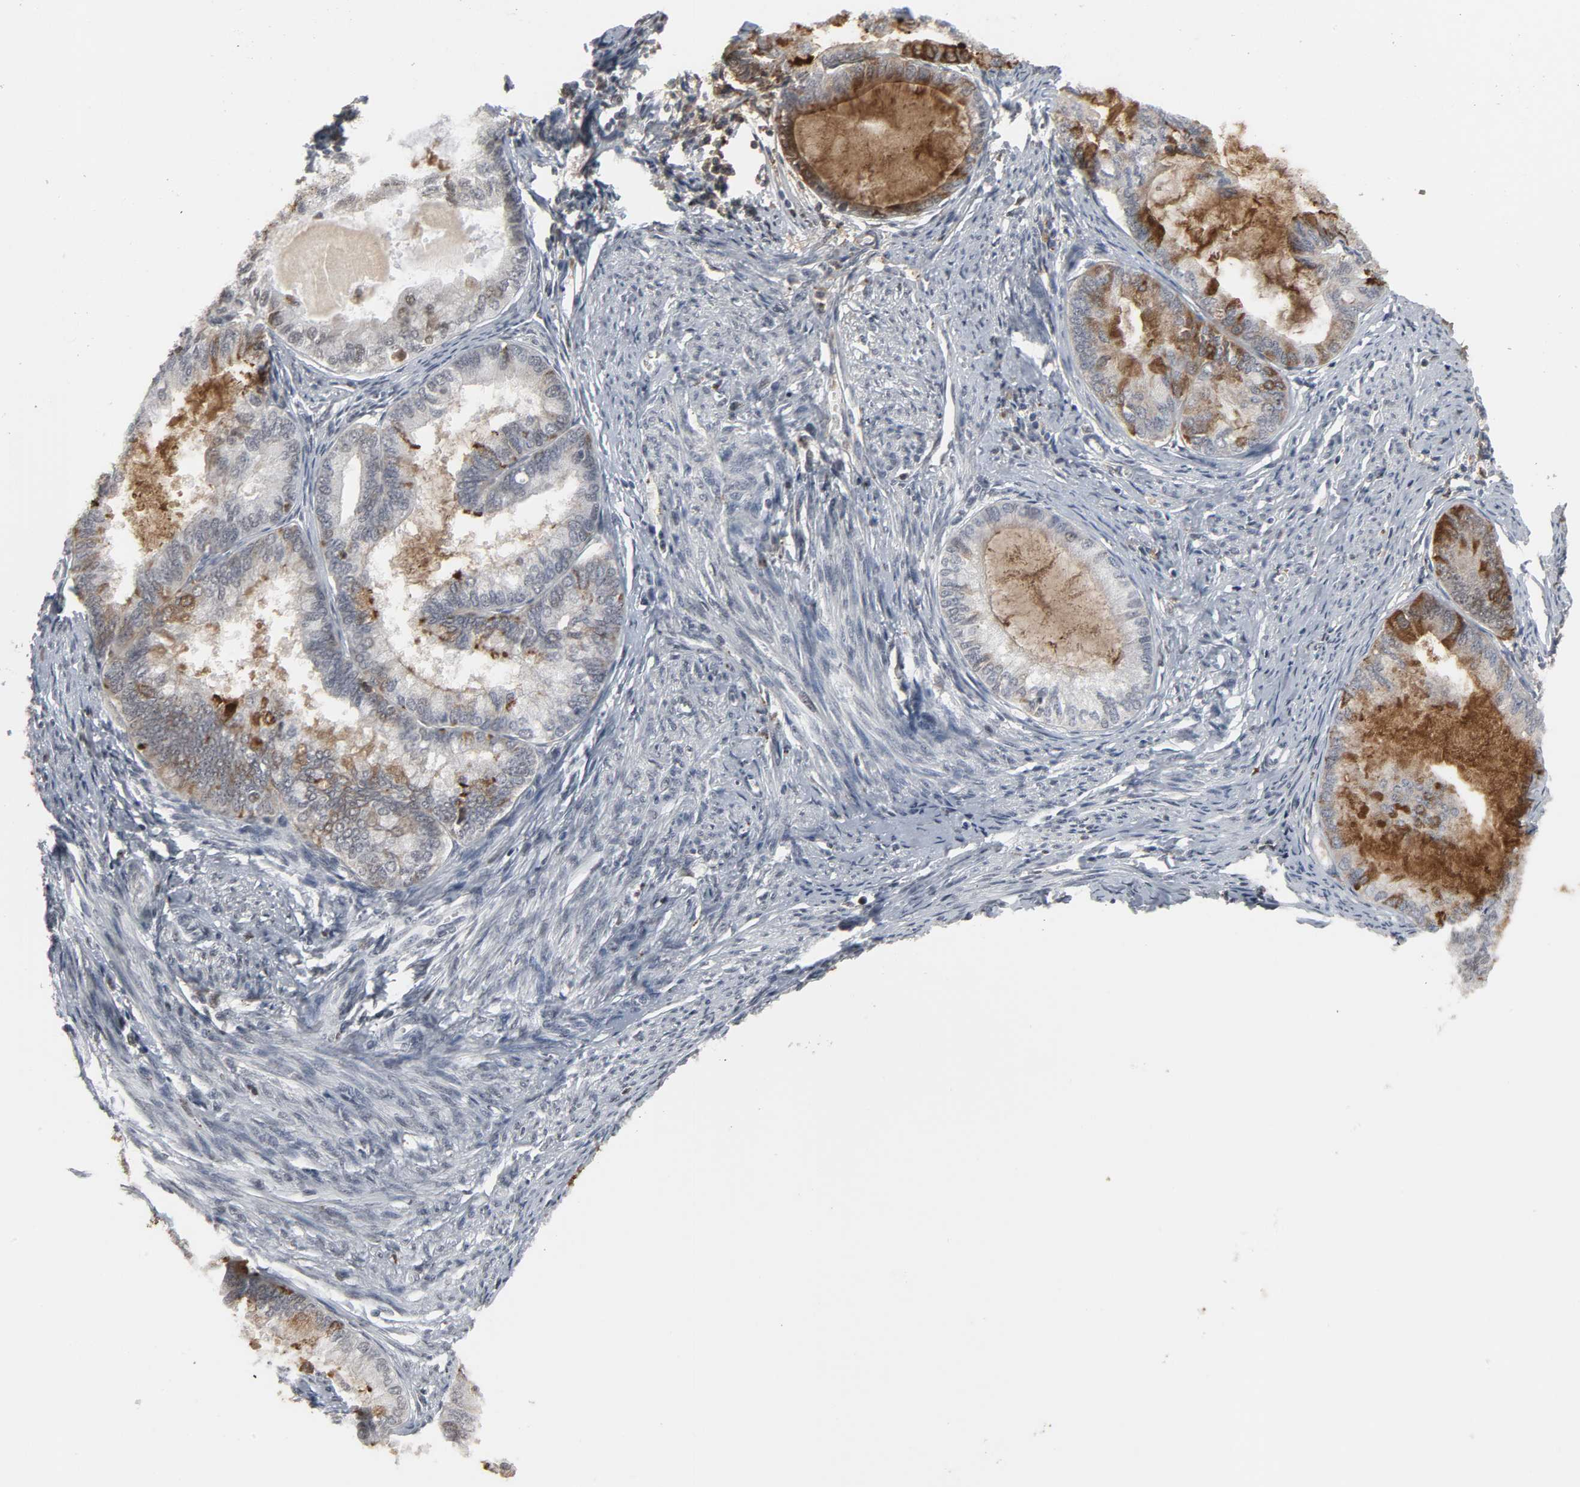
{"staining": {"intensity": "strong", "quantity": "25%-75%", "location": "cytoplasmic/membranous"}, "tissue": "endometrial cancer", "cell_type": "Tumor cells", "image_type": "cancer", "snomed": [{"axis": "morphology", "description": "Adenocarcinoma, NOS"}, {"axis": "topography", "description": "Endometrium"}], "caption": "Brown immunohistochemical staining in adenocarcinoma (endometrial) demonstrates strong cytoplasmic/membranous staining in about 25%-75% of tumor cells.", "gene": "DAZAP1", "patient": {"sex": "female", "age": 86}}